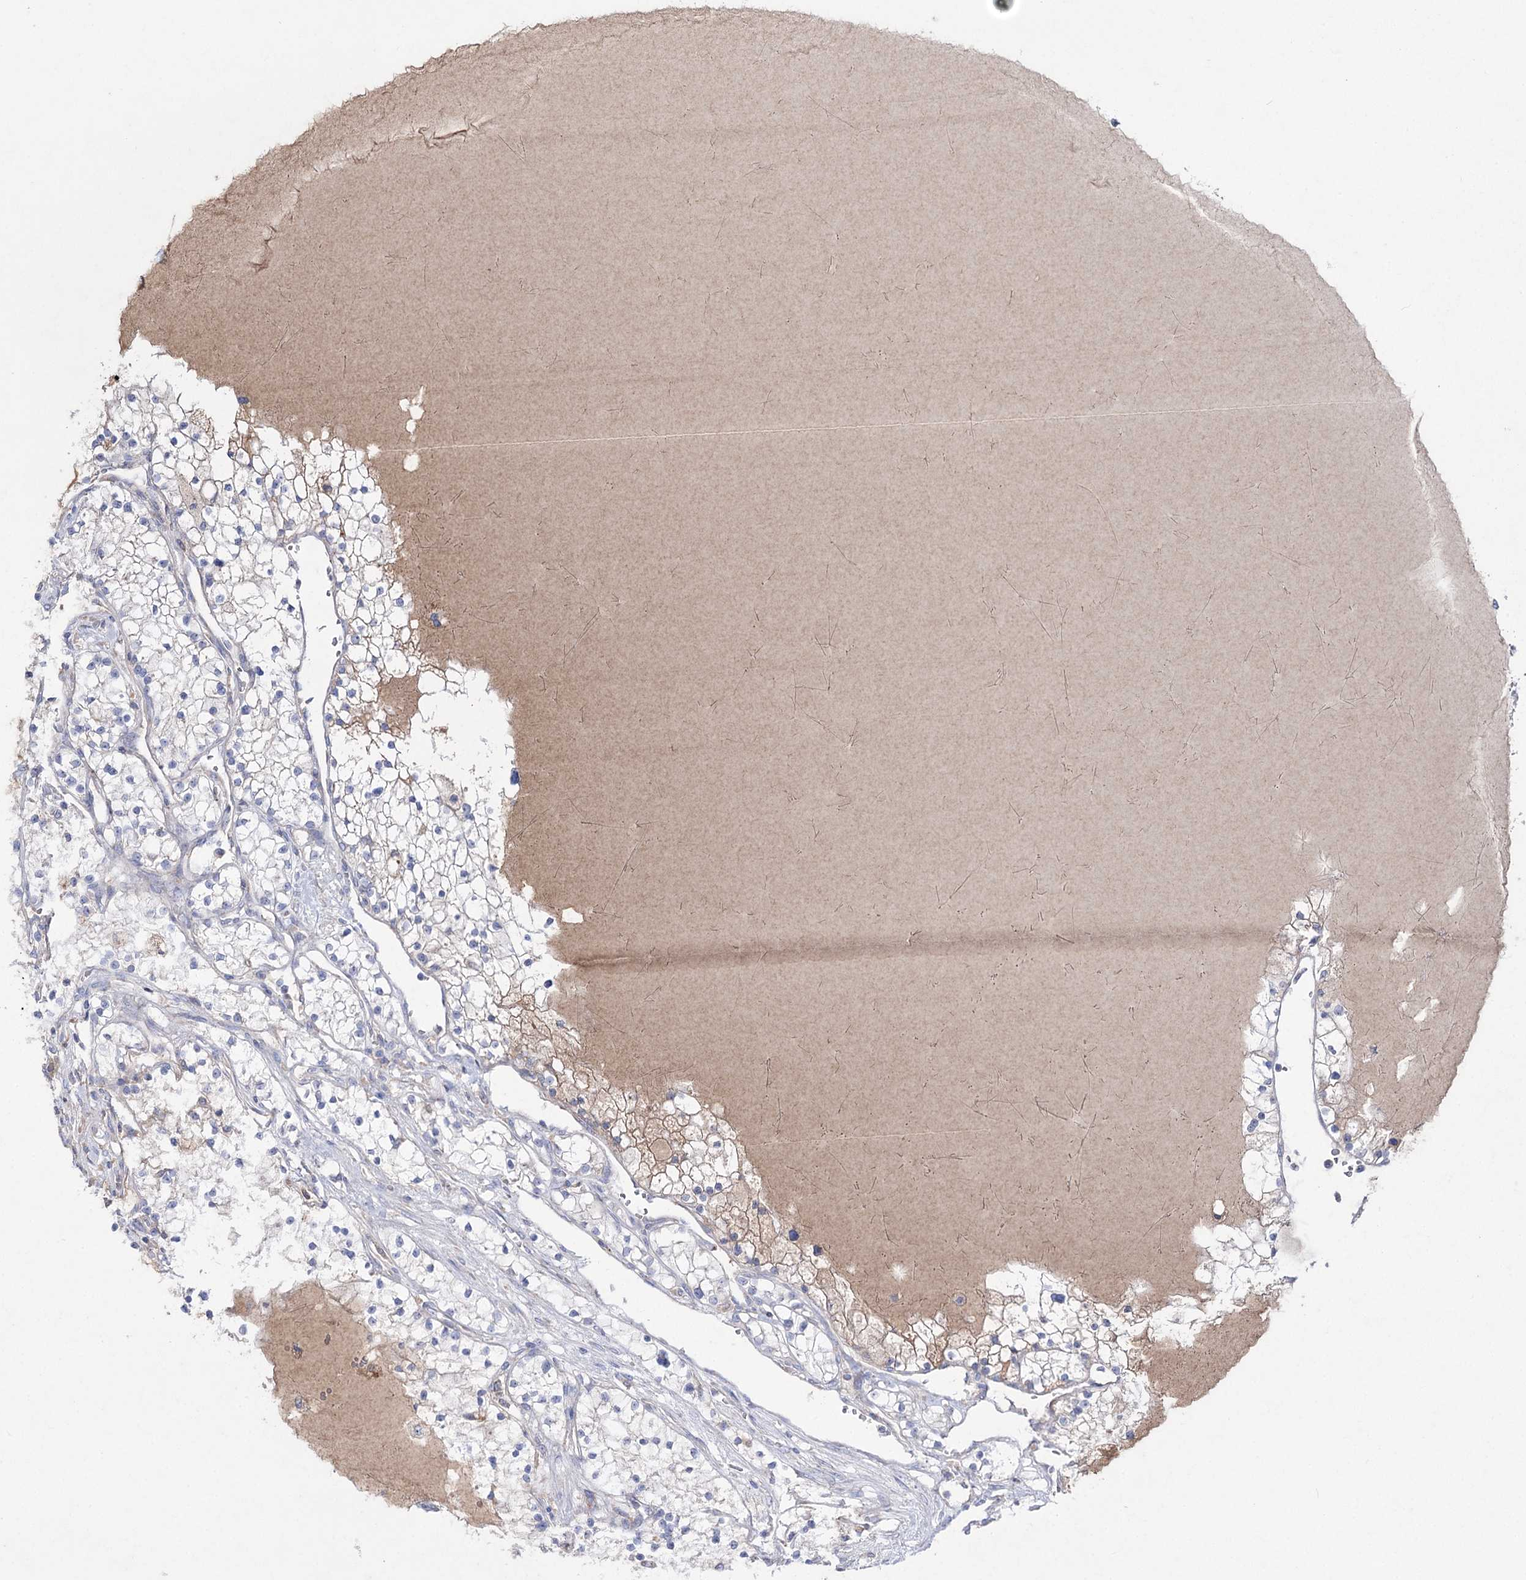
{"staining": {"intensity": "negative", "quantity": "none", "location": "none"}, "tissue": "renal cancer", "cell_type": "Tumor cells", "image_type": "cancer", "snomed": [{"axis": "morphology", "description": "Normal tissue, NOS"}, {"axis": "morphology", "description": "Adenocarcinoma, NOS"}, {"axis": "topography", "description": "Kidney"}], "caption": "This is an IHC micrograph of adenocarcinoma (renal). There is no staining in tumor cells.", "gene": "NAGLU", "patient": {"sex": "male", "age": 68}}